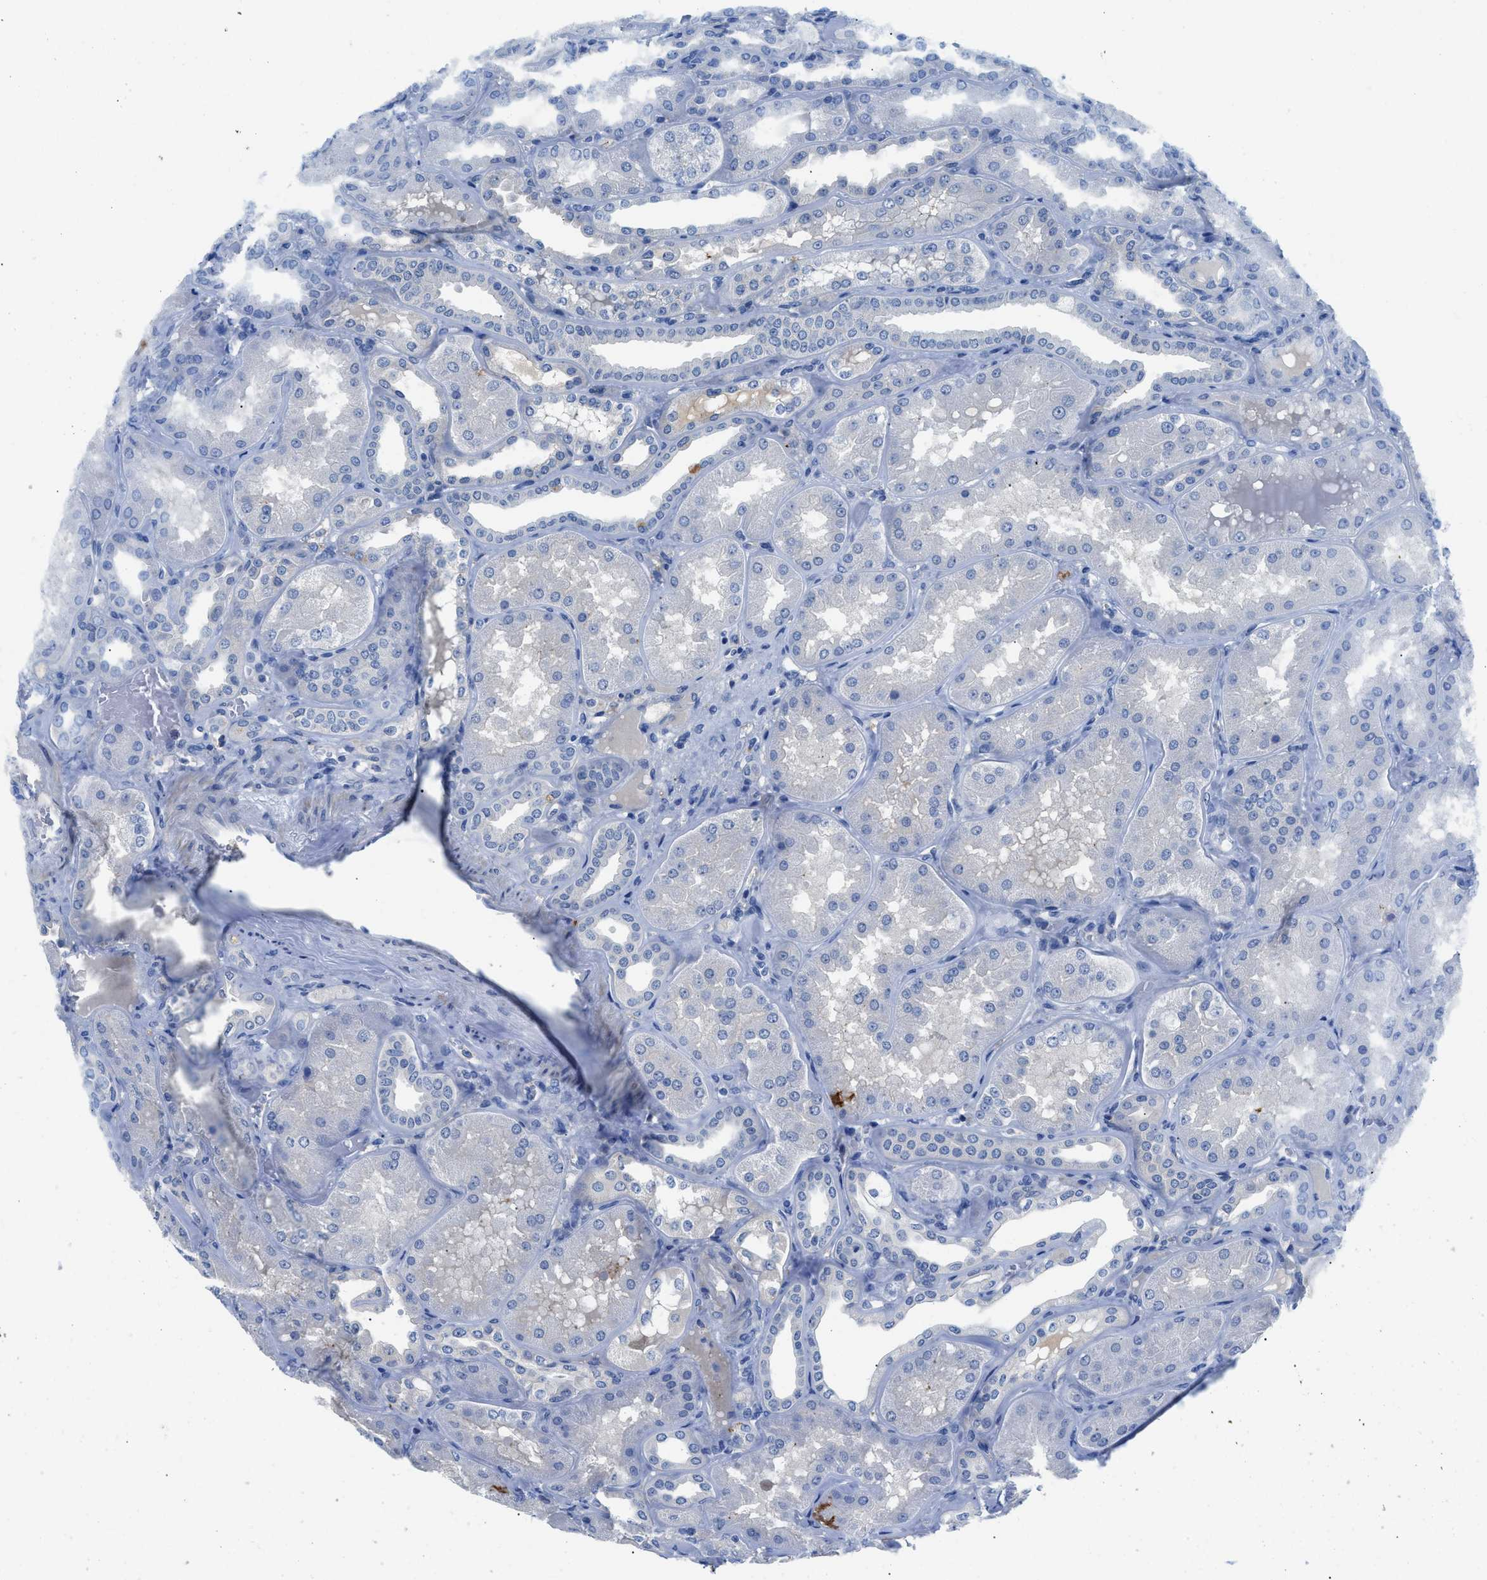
{"staining": {"intensity": "negative", "quantity": "none", "location": "none"}, "tissue": "kidney", "cell_type": "Cells in glomeruli", "image_type": "normal", "snomed": [{"axis": "morphology", "description": "Normal tissue, NOS"}, {"axis": "topography", "description": "Kidney"}], "caption": "This photomicrograph is of unremarkable kidney stained with immunohistochemistry (IHC) to label a protein in brown with the nuclei are counter-stained blue. There is no positivity in cells in glomeruli. (Brightfield microscopy of DAB IHC at high magnification).", "gene": "SLC10A6", "patient": {"sex": "female", "age": 56}}